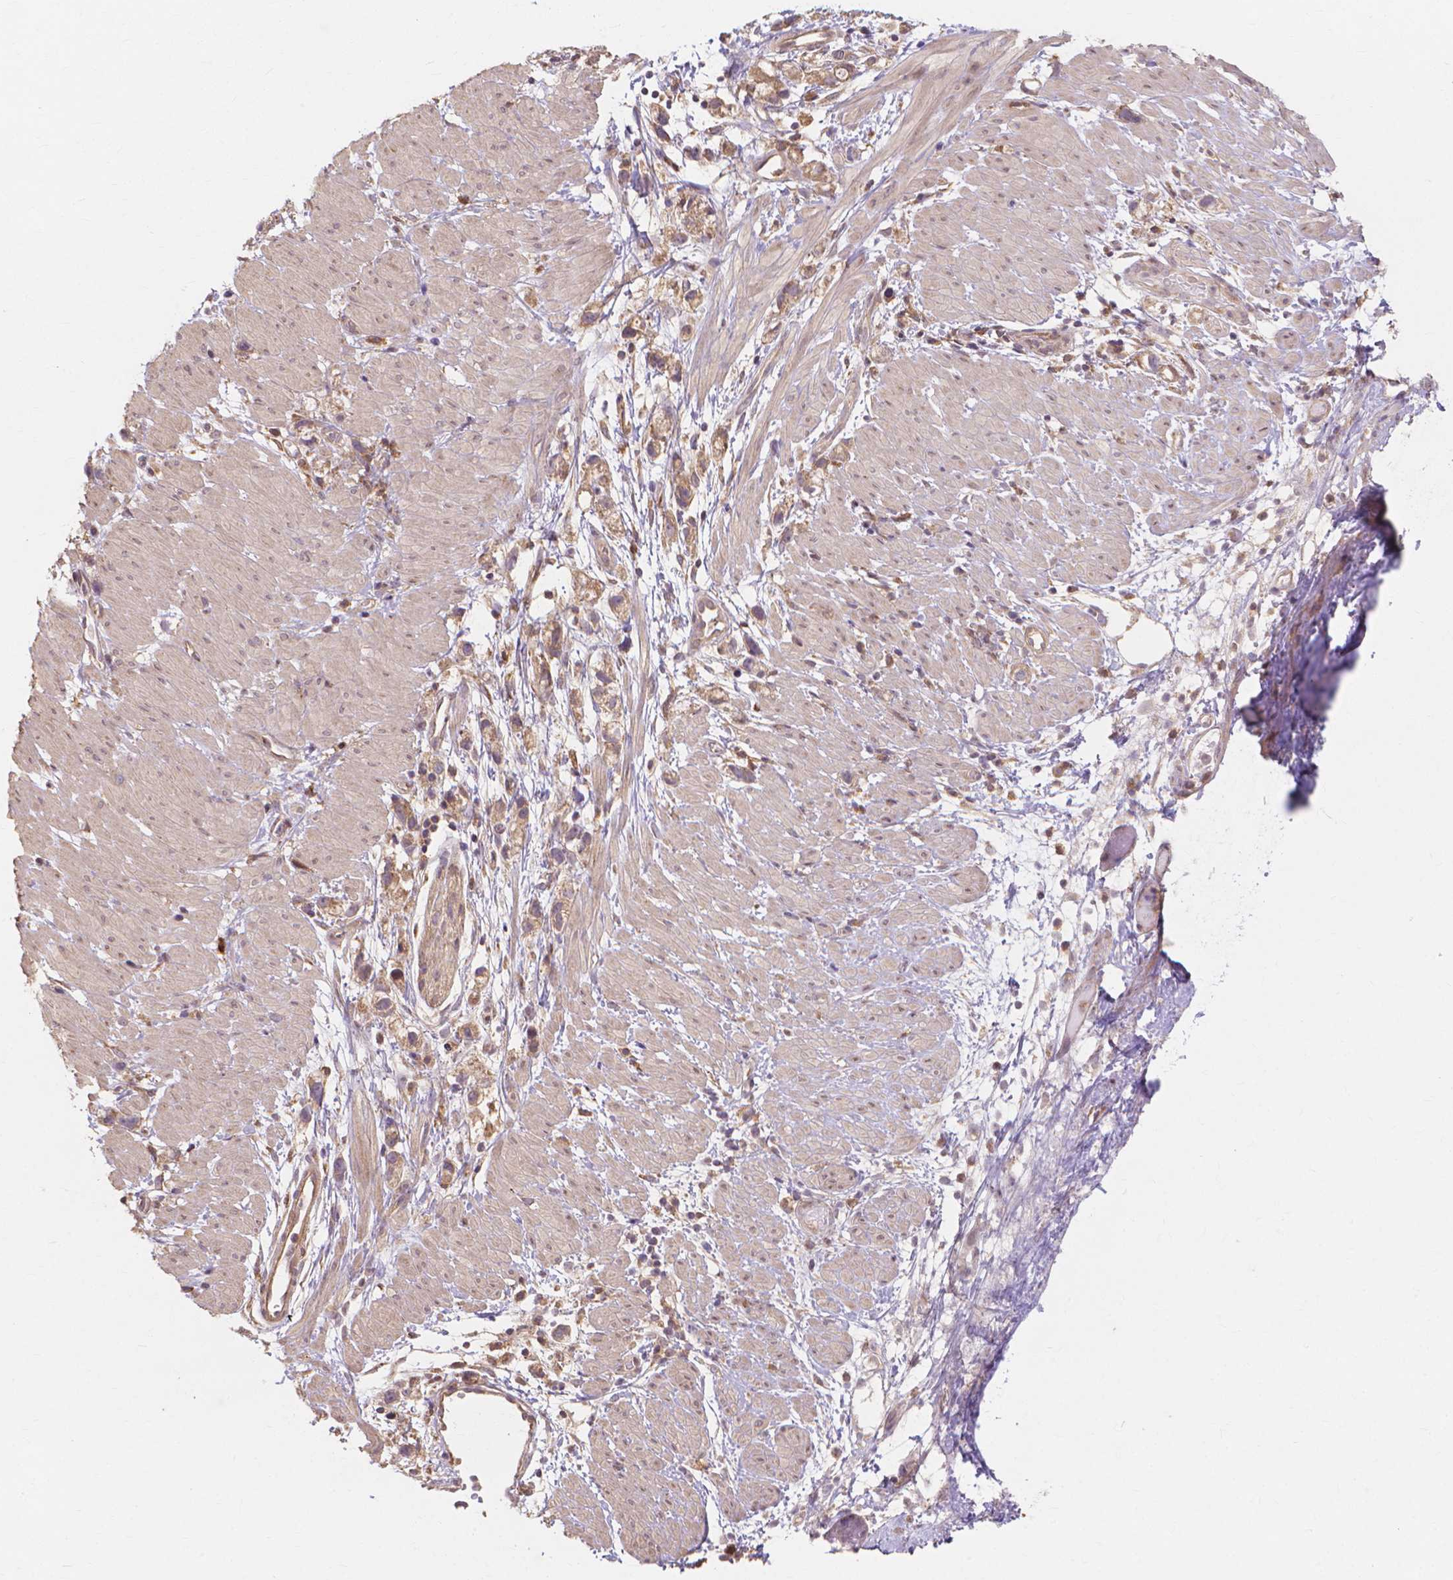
{"staining": {"intensity": "moderate", "quantity": ">75%", "location": "cytoplasmic/membranous"}, "tissue": "stomach cancer", "cell_type": "Tumor cells", "image_type": "cancer", "snomed": [{"axis": "morphology", "description": "Adenocarcinoma, NOS"}, {"axis": "topography", "description": "Stomach"}], "caption": "Immunohistochemical staining of adenocarcinoma (stomach) exhibits moderate cytoplasmic/membranous protein expression in approximately >75% of tumor cells.", "gene": "TAB2", "patient": {"sex": "female", "age": 59}}